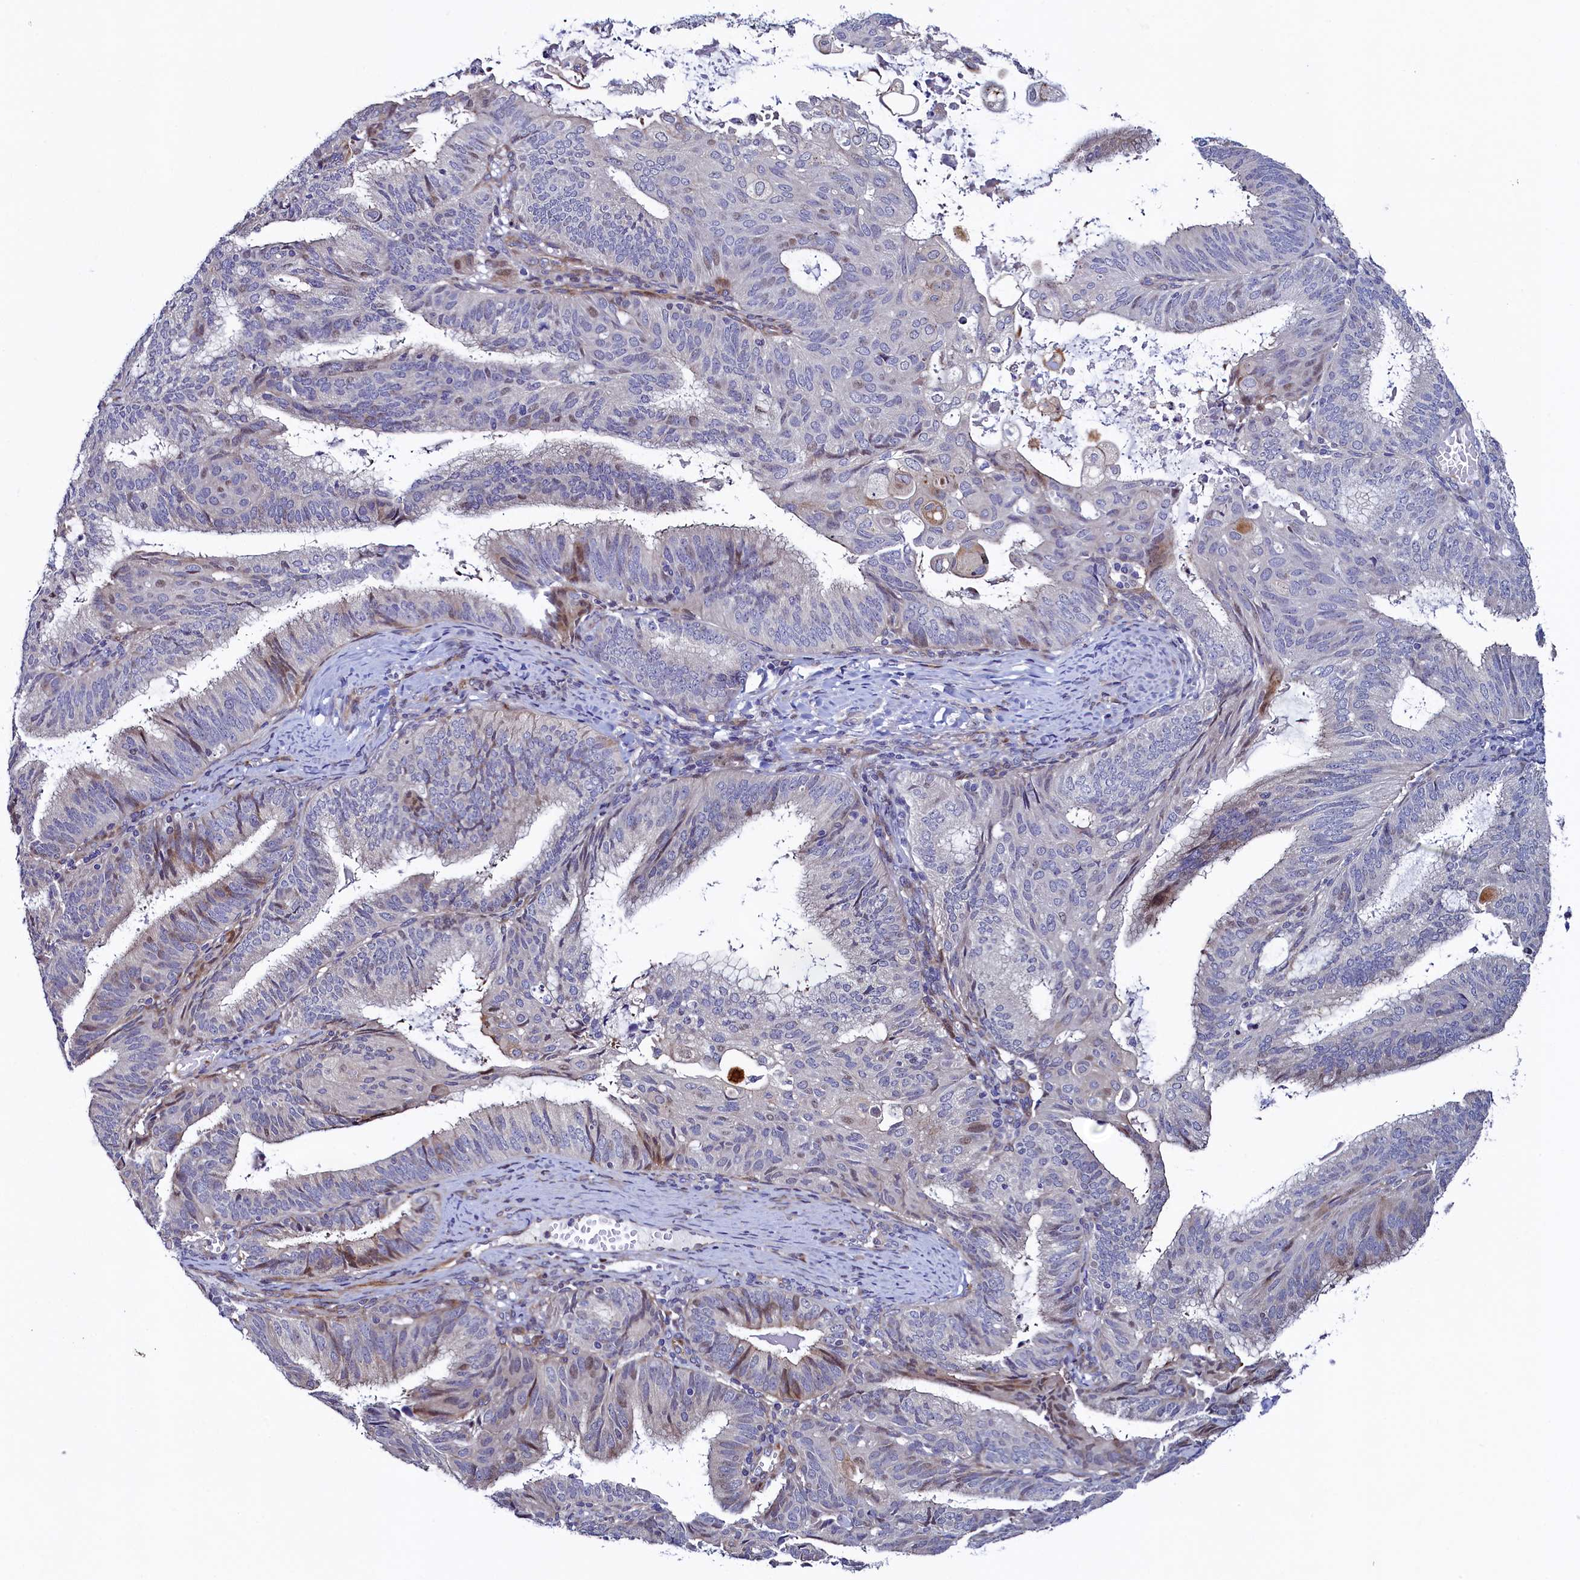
{"staining": {"intensity": "moderate", "quantity": "<25%", "location": "cytoplasmic/membranous,nuclear"}, "tissue": "endometrial cancer", "cell_type": "Tumor cells", "image_type": "cancer", "snomed": [{"axis": "morphology", "description": "Adenocarcinoma, NOS"}, {"axis": "topography", "description": "Endometrium"}], "caption": "About <25% of tumor cells in human endometrial cancer (adenocarcinoma) show moderate cytoplasmic/membranous and nuclear protein expression as visualized by brown immunohistochemical staining.", "gene": "PIK3C3", "patient": {"sex": "female", "age": 49}}